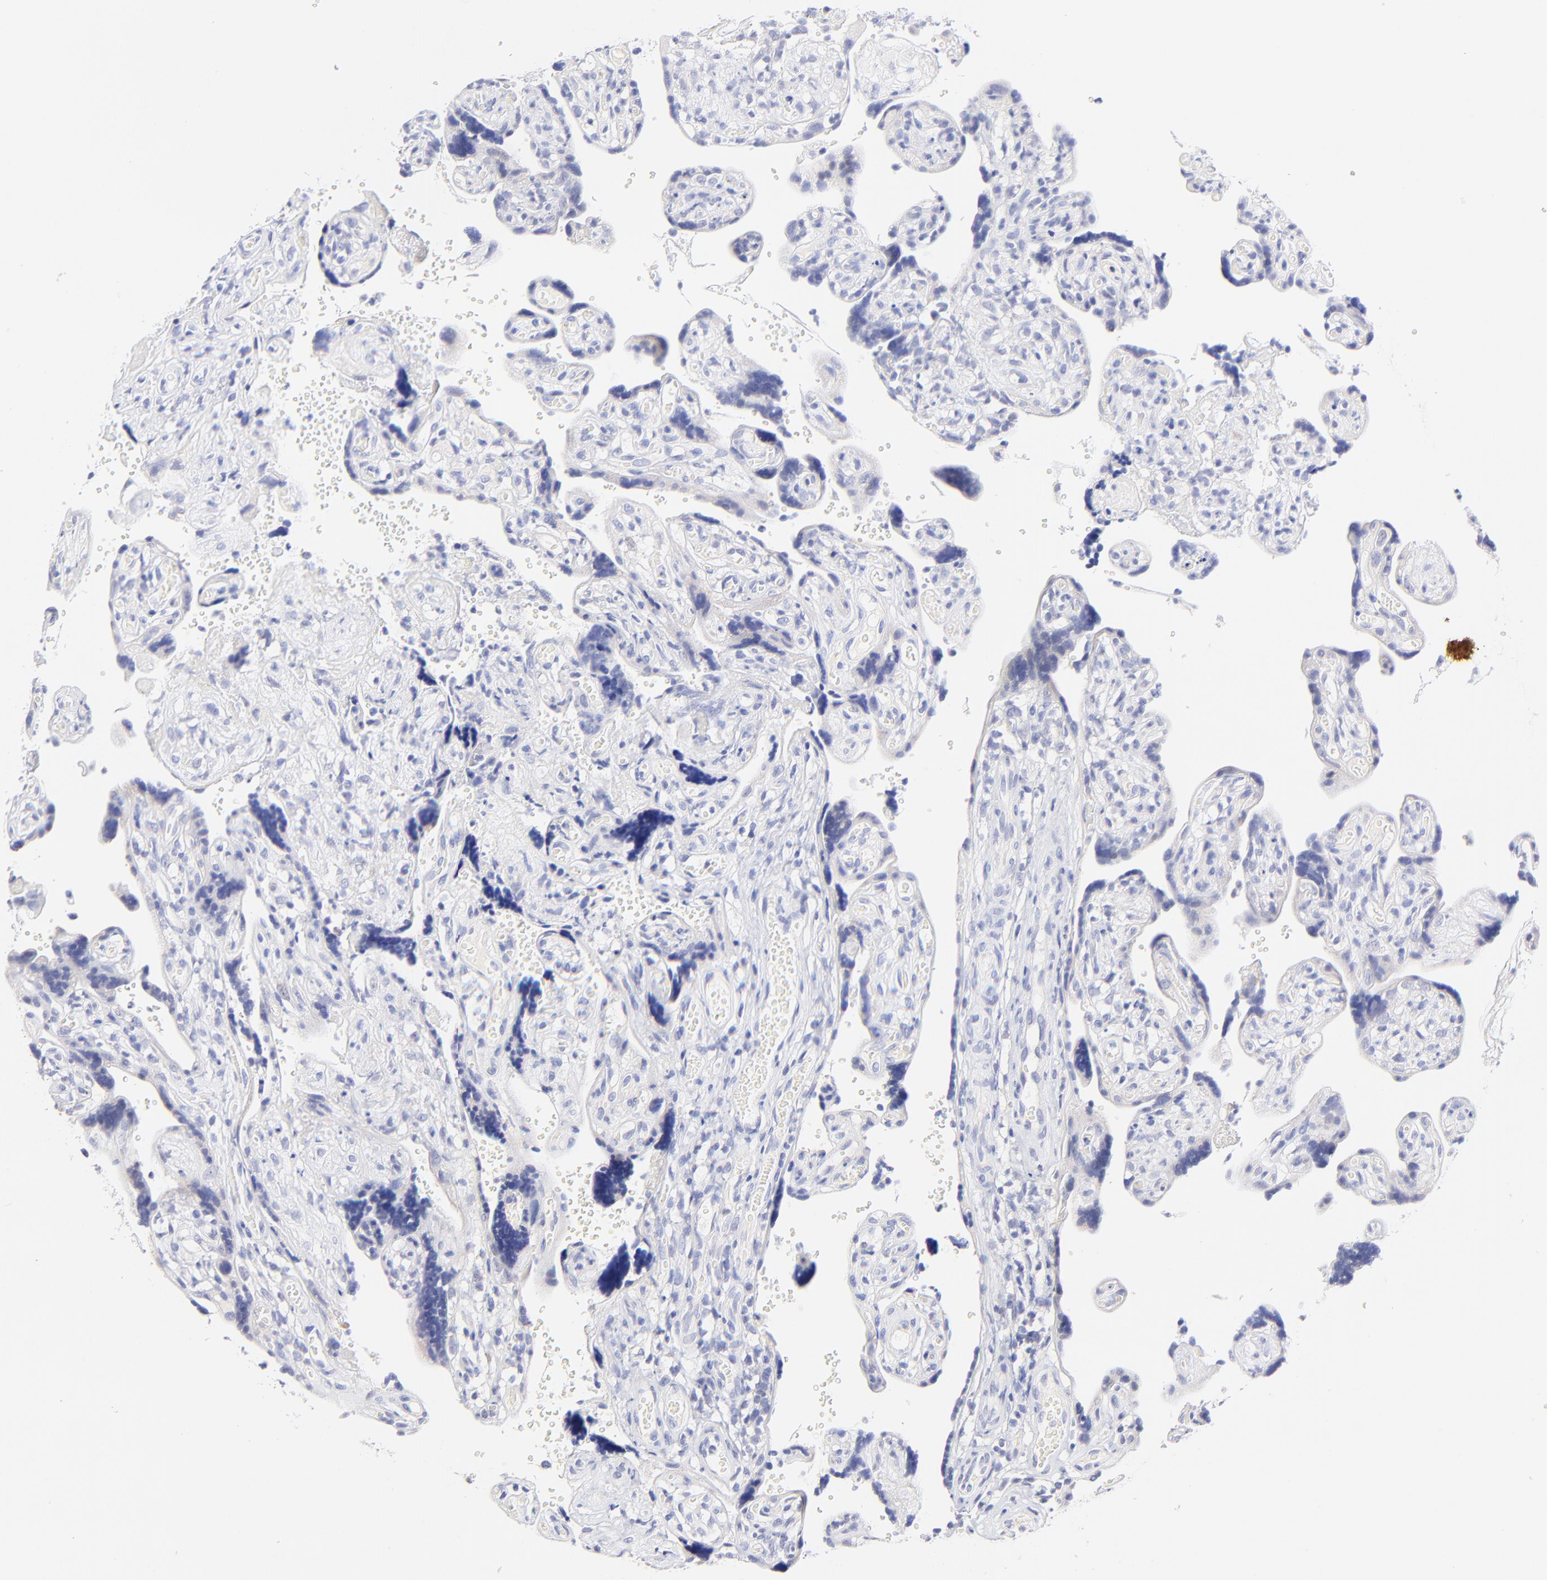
{"staining": {"intensity": "negative", "quantity": "none", "location": "none"}, "tissue": "placenta", "cell_type": "Decidual cells", "image_type": "normal", "snomed": [{"axis": "morphology", "description": "Normal tissue, NOS"}, {"axis": "topography", "description": "Placenta"}], "caption": "IHC of benign human placenta displays no positivity in decidual cells. (DAB IHC with hematoxylin counter stain).", "gene": "RAB3A", "patient": {"sex": "female", "age": 30}}